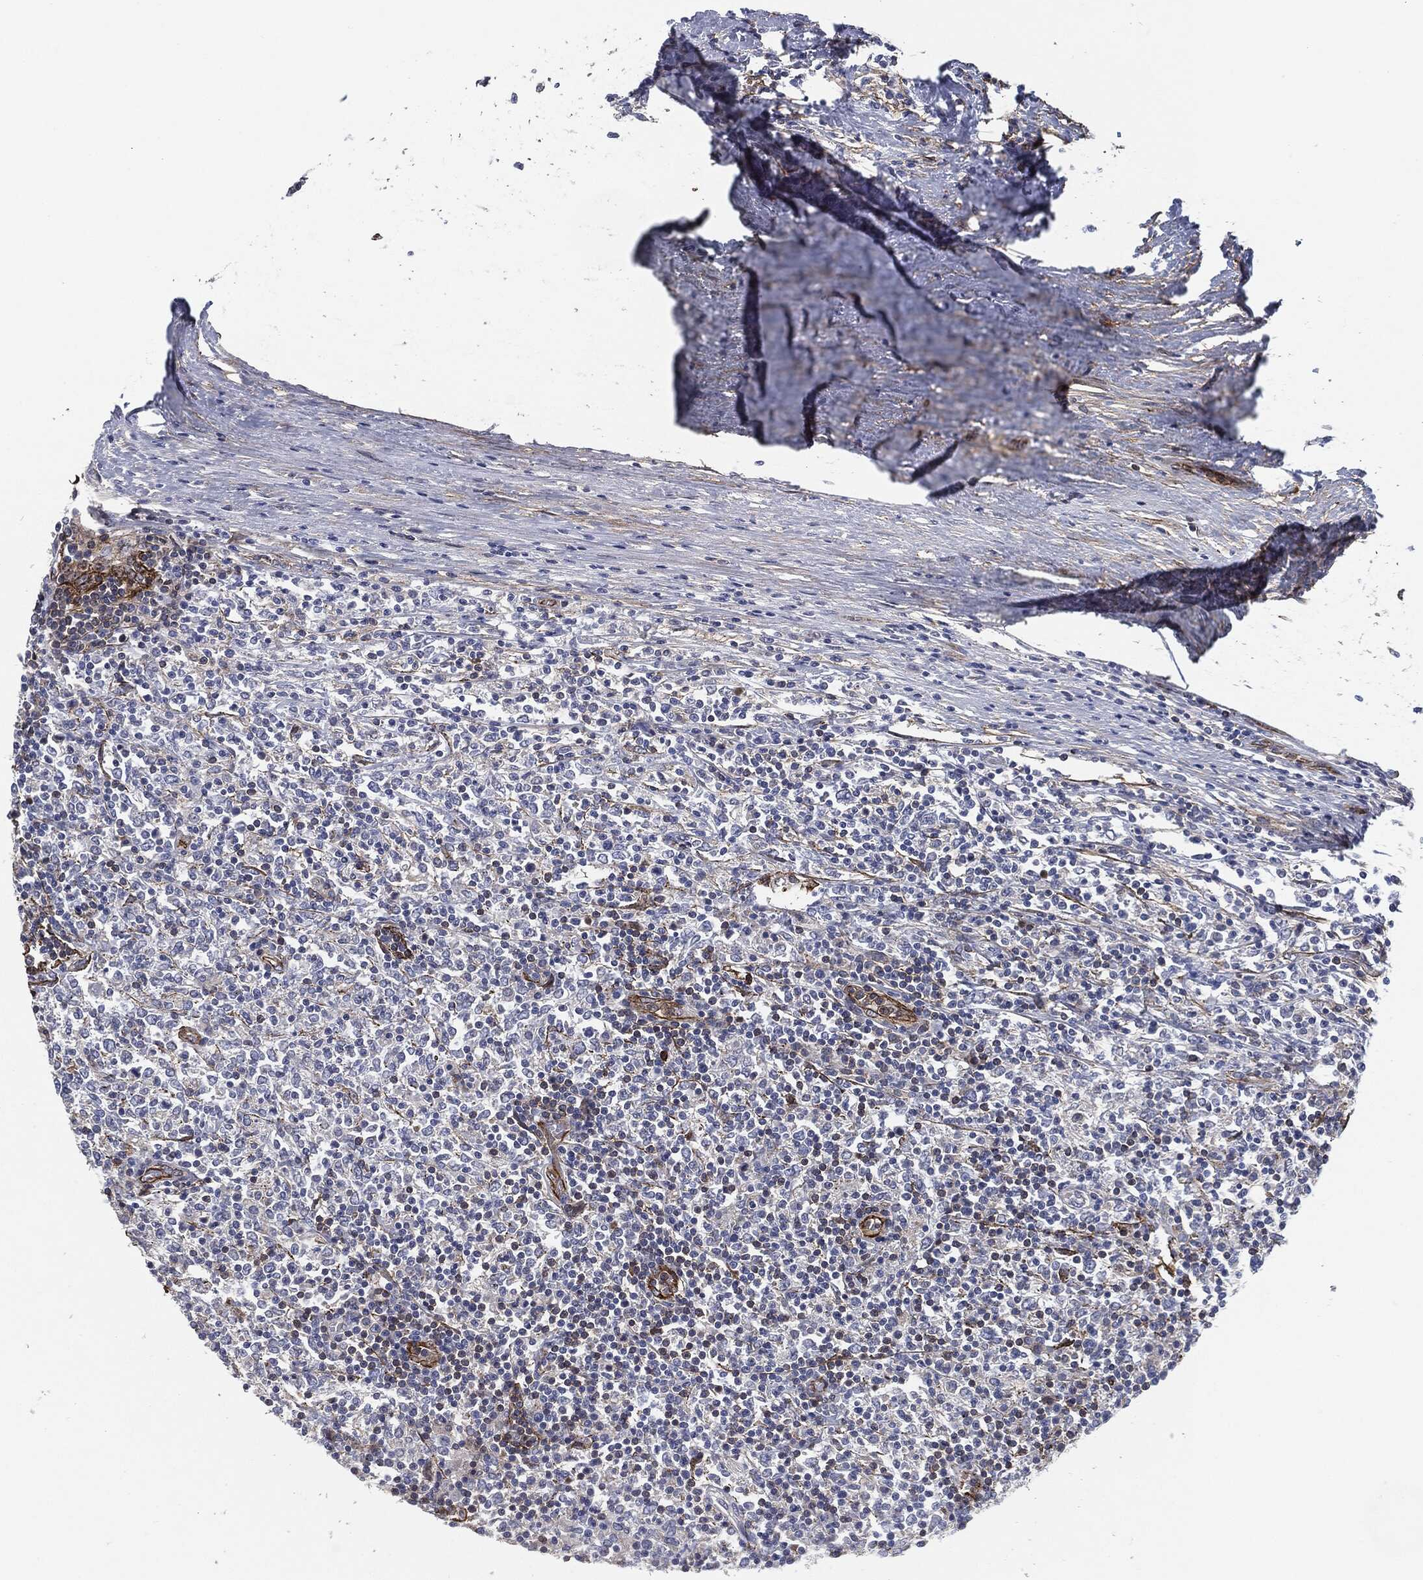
{"staining": {"intensity": "negative", "quantity": "none", "location": "none"}, "tissue": "lymphoma", "cell_type": "Tumor cells", "image_type": "cancer", "snomed": [{"axis": "morphology", "description": "Malignant lymphoma, non-Hodgkin's type, High grade"}, {"axis": "topography", "description": "Lymph node"}], "caption": "Tumor cells are negative for protein expression in human lymphoma. Brightfield microscopy of immunohistochemistry (IHC) stained with DAB (3,3'-diaminobenzidine) (brown) and hematoxylin (blue), captured at high magnification.", "gene": "SVIL", "patient": {"sex": "female", "age": 84}}